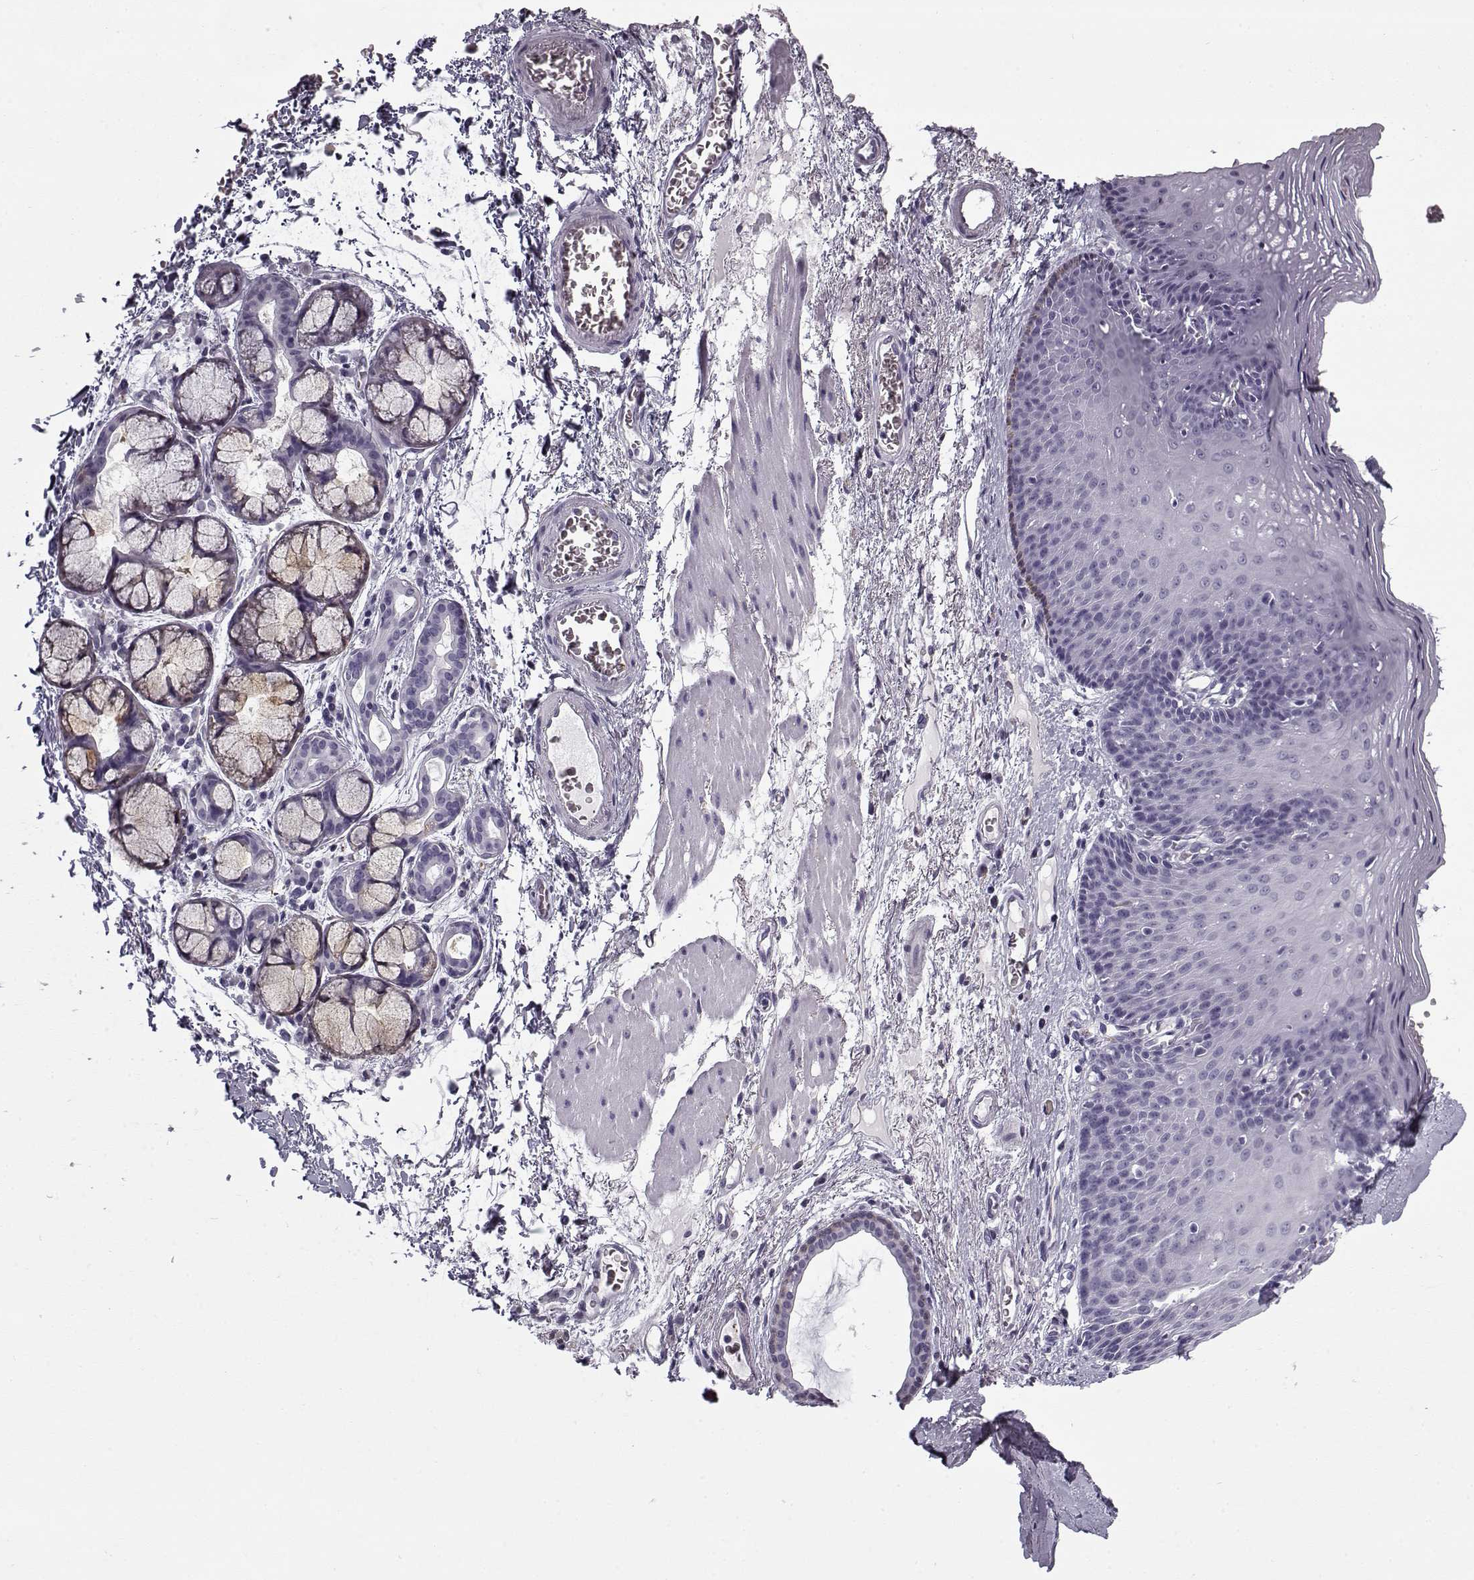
{"staining": {"intensity": "negative", "quantity": "none", "location": "none"}, "tissue": "esophagus", "cell_type": "Squamous epithelial cells", "image_type": "normal", "snomed": [{"axis": "morphology", "description": "Normal tissue, NOS"}, {"axis": "topography", "description": "Esophagus"}], "caption": "Immunohistochemistry histopathology image of normal esophagus: human esophagus stained with DAB exhibits no significant protein expression in squamous epithelial cells.", "gene": "SNCA", "patient": {"sex": "male", "age": 76}}